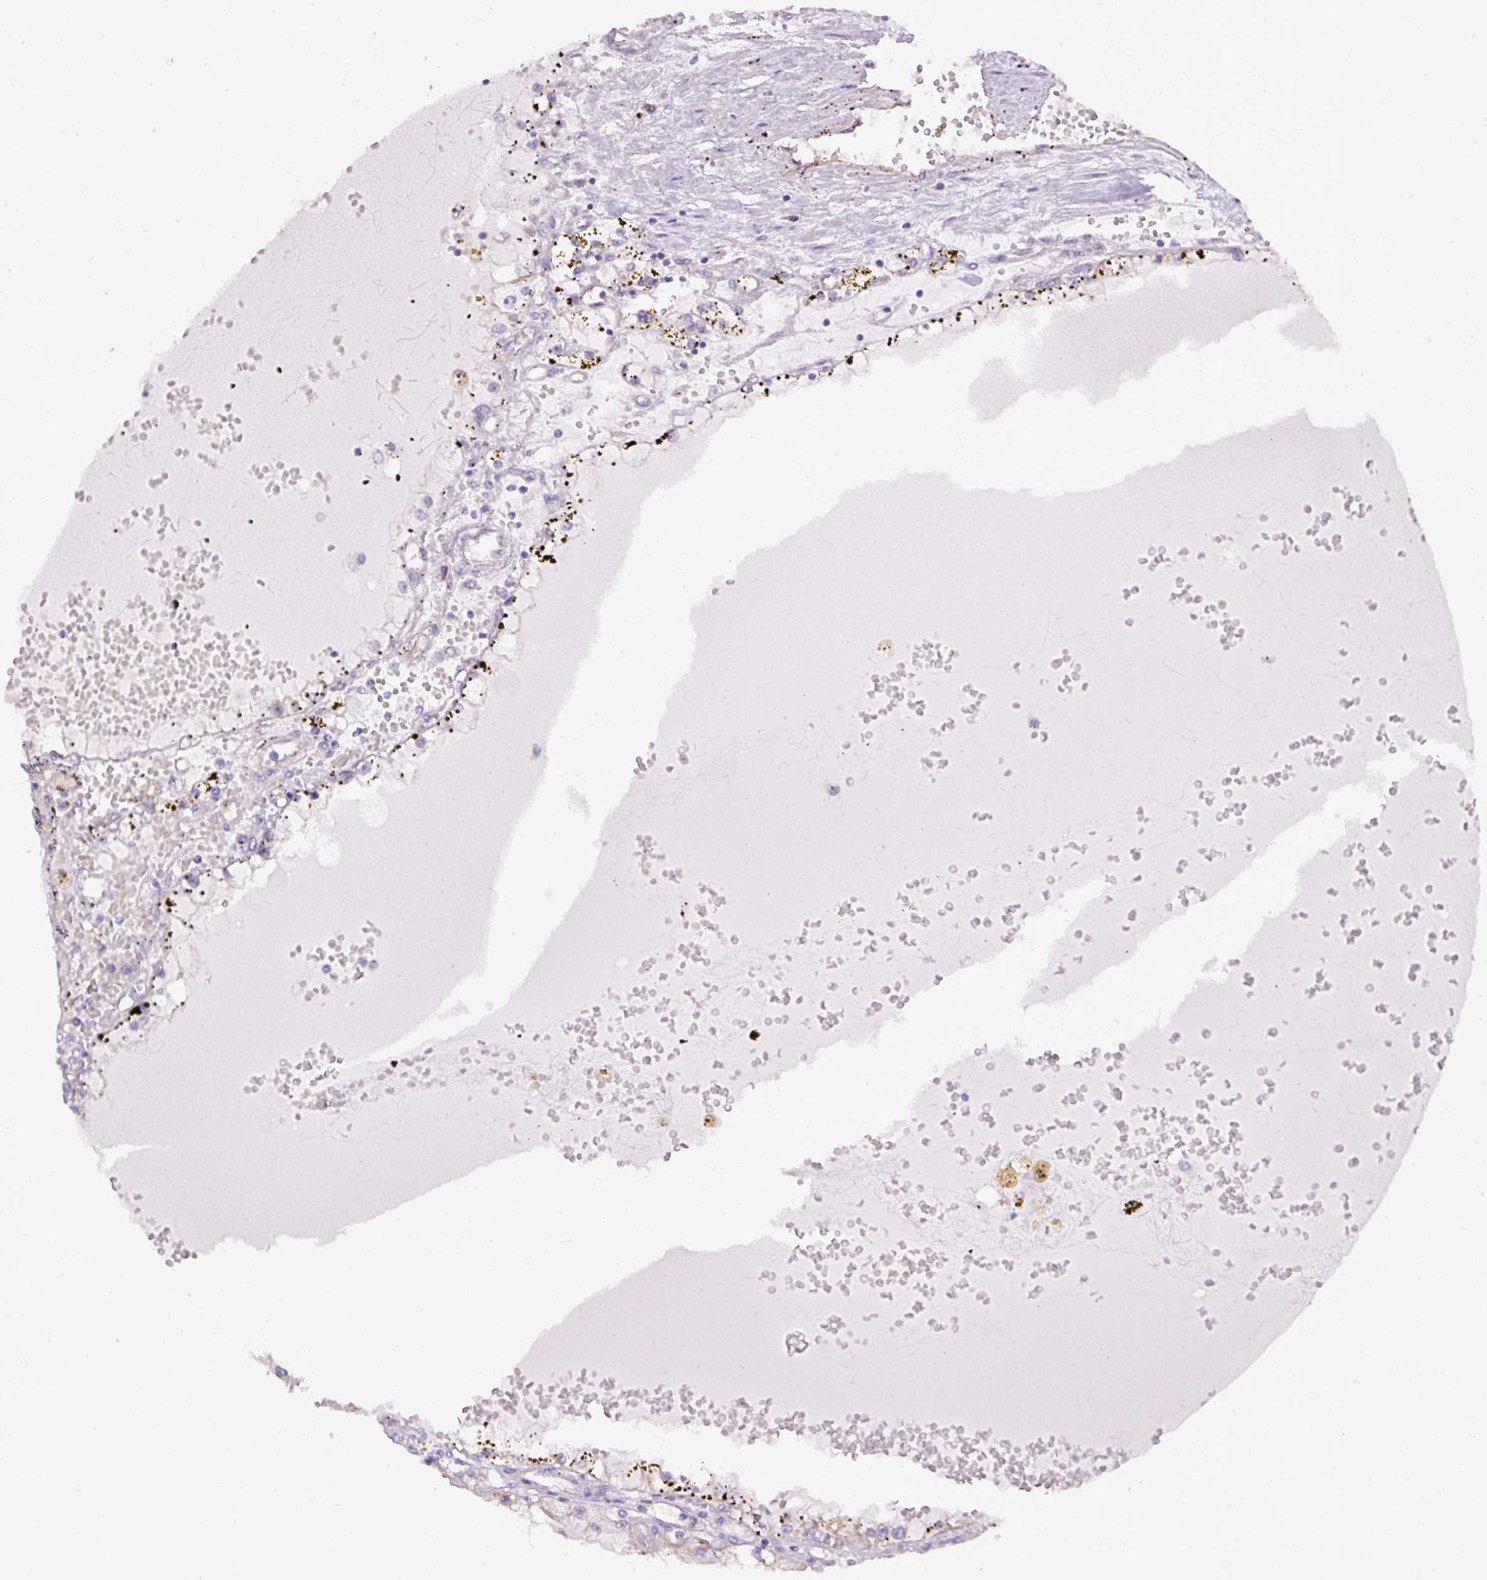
{"staining": {"intensity": "negative", "quantity": "none", "location": "none"}, "tissue": "renal cancer", "cell_type": "Tumor cells", "image_type": "cancer", "snomed": [{"axis": "morphology", "description": "Adenocarcinoma, NOS"}, {"axis": "topography", "description": "Kidney"}], "caption": "Tumor cells are negative for protein expression in human renal adenocarcinoma. Brightfield microscopy of IHC stained with DAB (3,3'-diaminobenzidine) (brown) and hematoxylin (blue), captured at high magnification.", "gene": "FAM149A", "patient": {"sex": "male", "age": 56}}